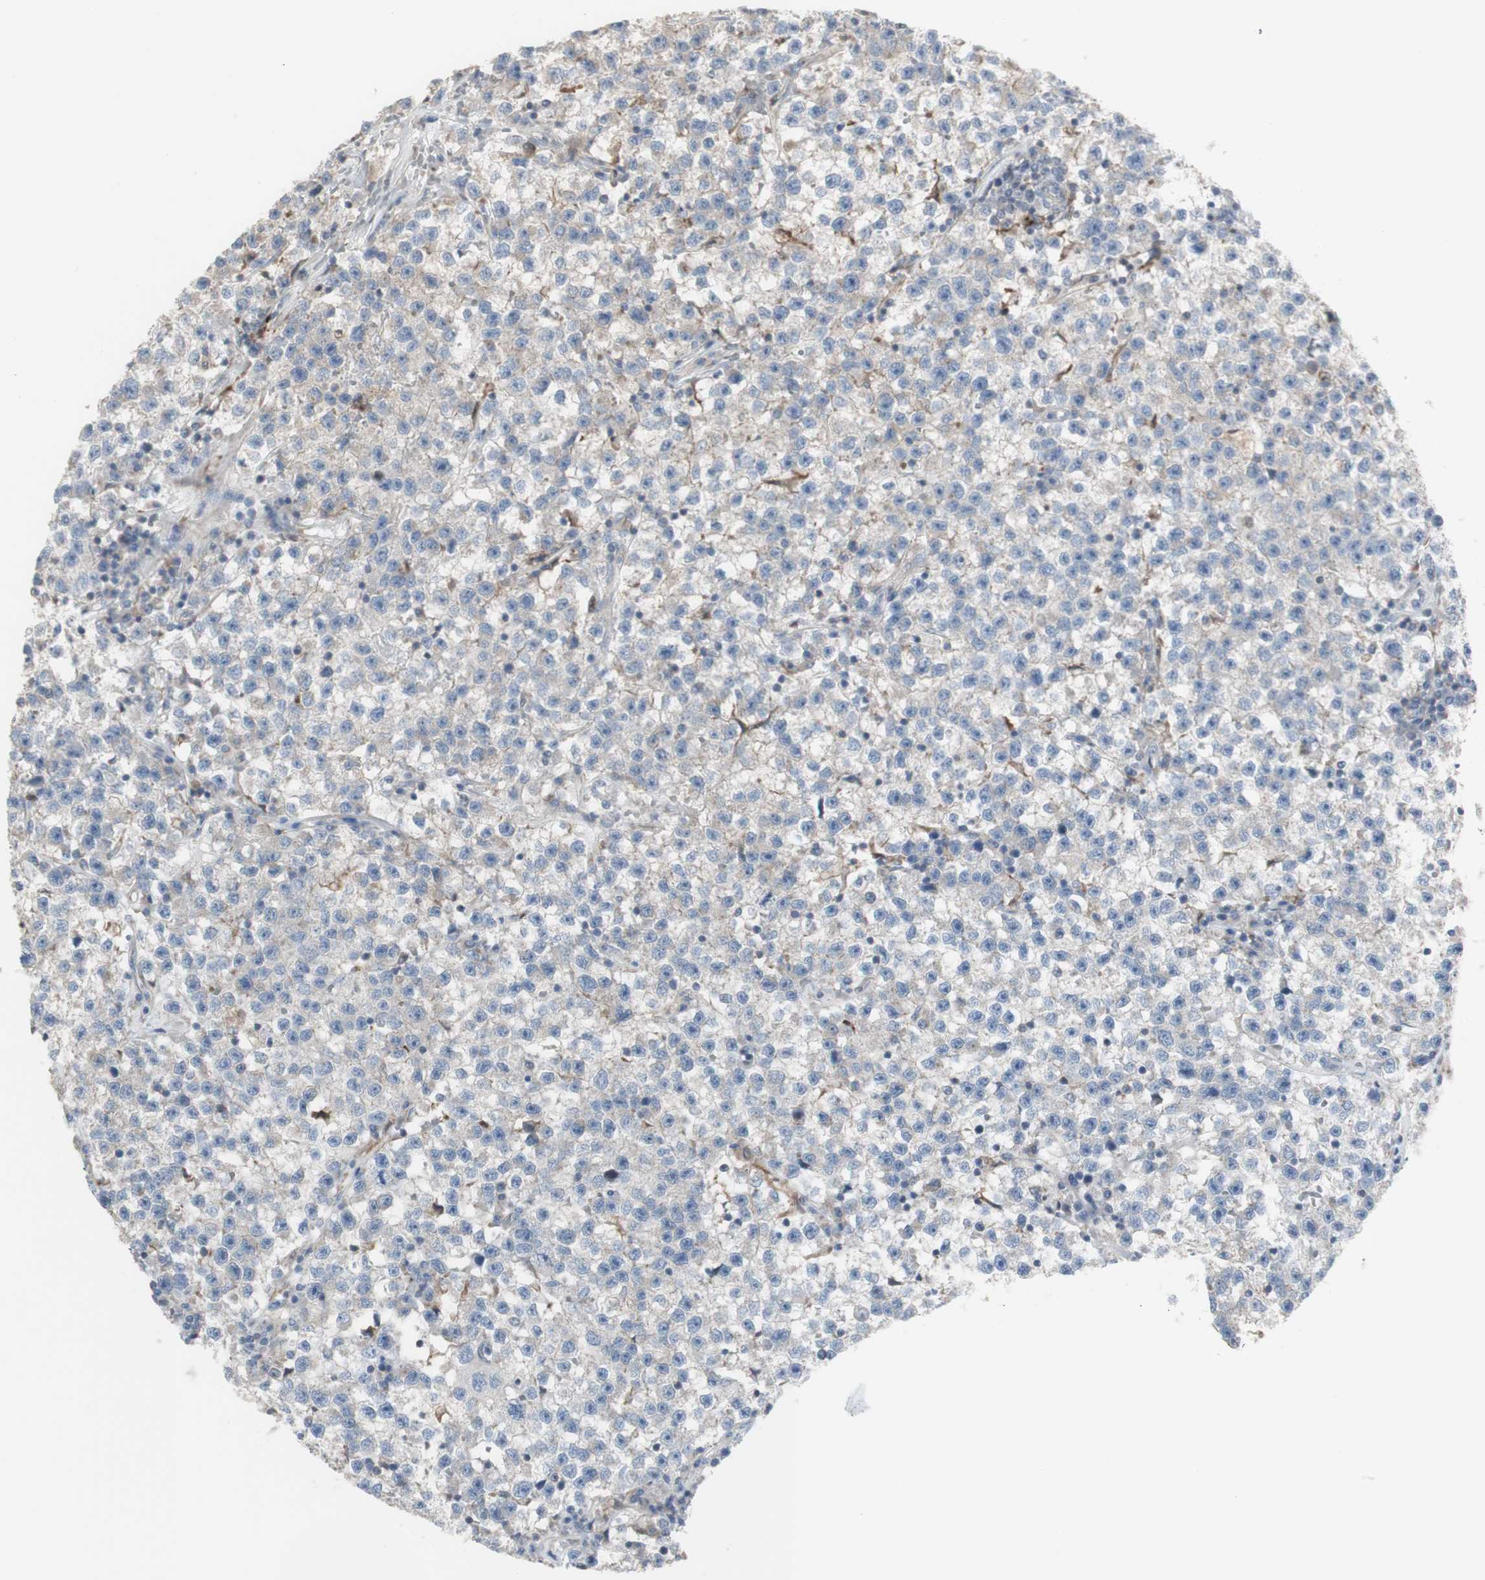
{"staining": {"intensity": "weak", "quantity": "<25%", "location": "cytoplasmic/membranous"}, "tissue": "testis cancer", "cell_type": "Tumor cells", "image_type": "cancer", "snomed": [{"axis": "morphology", "description": "Seminoma, NOS"}, {"axis": "topography", "description": "Testis"}], "caption": "A photomicrograph of testis cancer stained for a protein demonstrates no brown staining in tumor cells.", "gene": "C3orf52", "patient": {"sex": "male", "age": 22}}